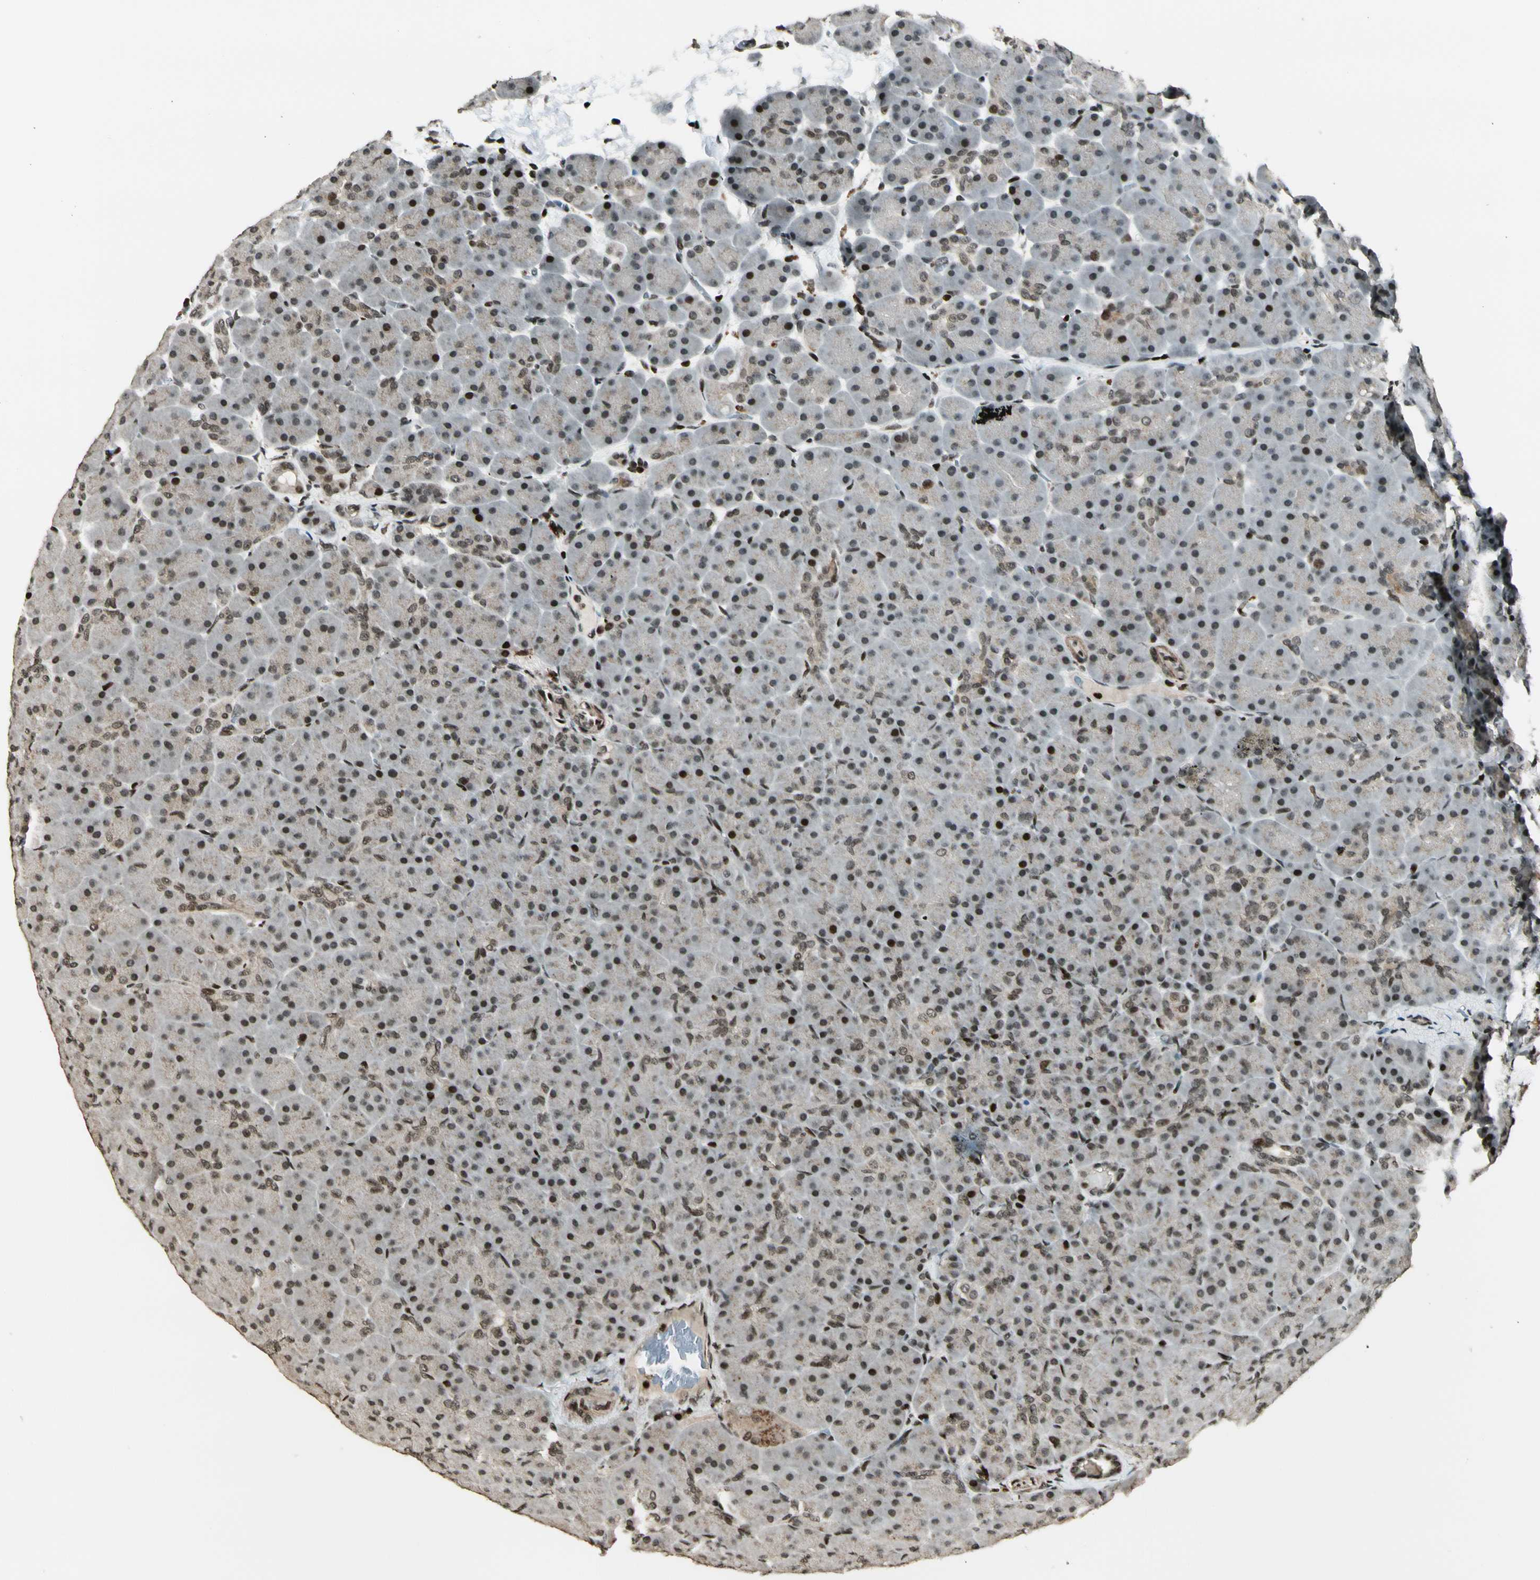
{"staining": {"intensity": "strong", "quantity": ">75%", "location": "nuclear"}, "tissue": "pancreas", "cell_type": "Exocrine glandular cells", "image_type": "normal", "snomed": [{"axis": "morphology", "description": "Normal tissue, NOS"}, {"axis": "topography", "description": "Pancreas"}], "caption": "Exocrine glandular cells demonstrate high levels of strong nuclear expression in about >75% of cells in unremarkable human pancreas. (DAB (3,3'-diaminobenzidine) IHC with brightfield microscopy, high magnification).", "gene": "TSHZ3", "patient": {"sex": "male", "age": 66}}